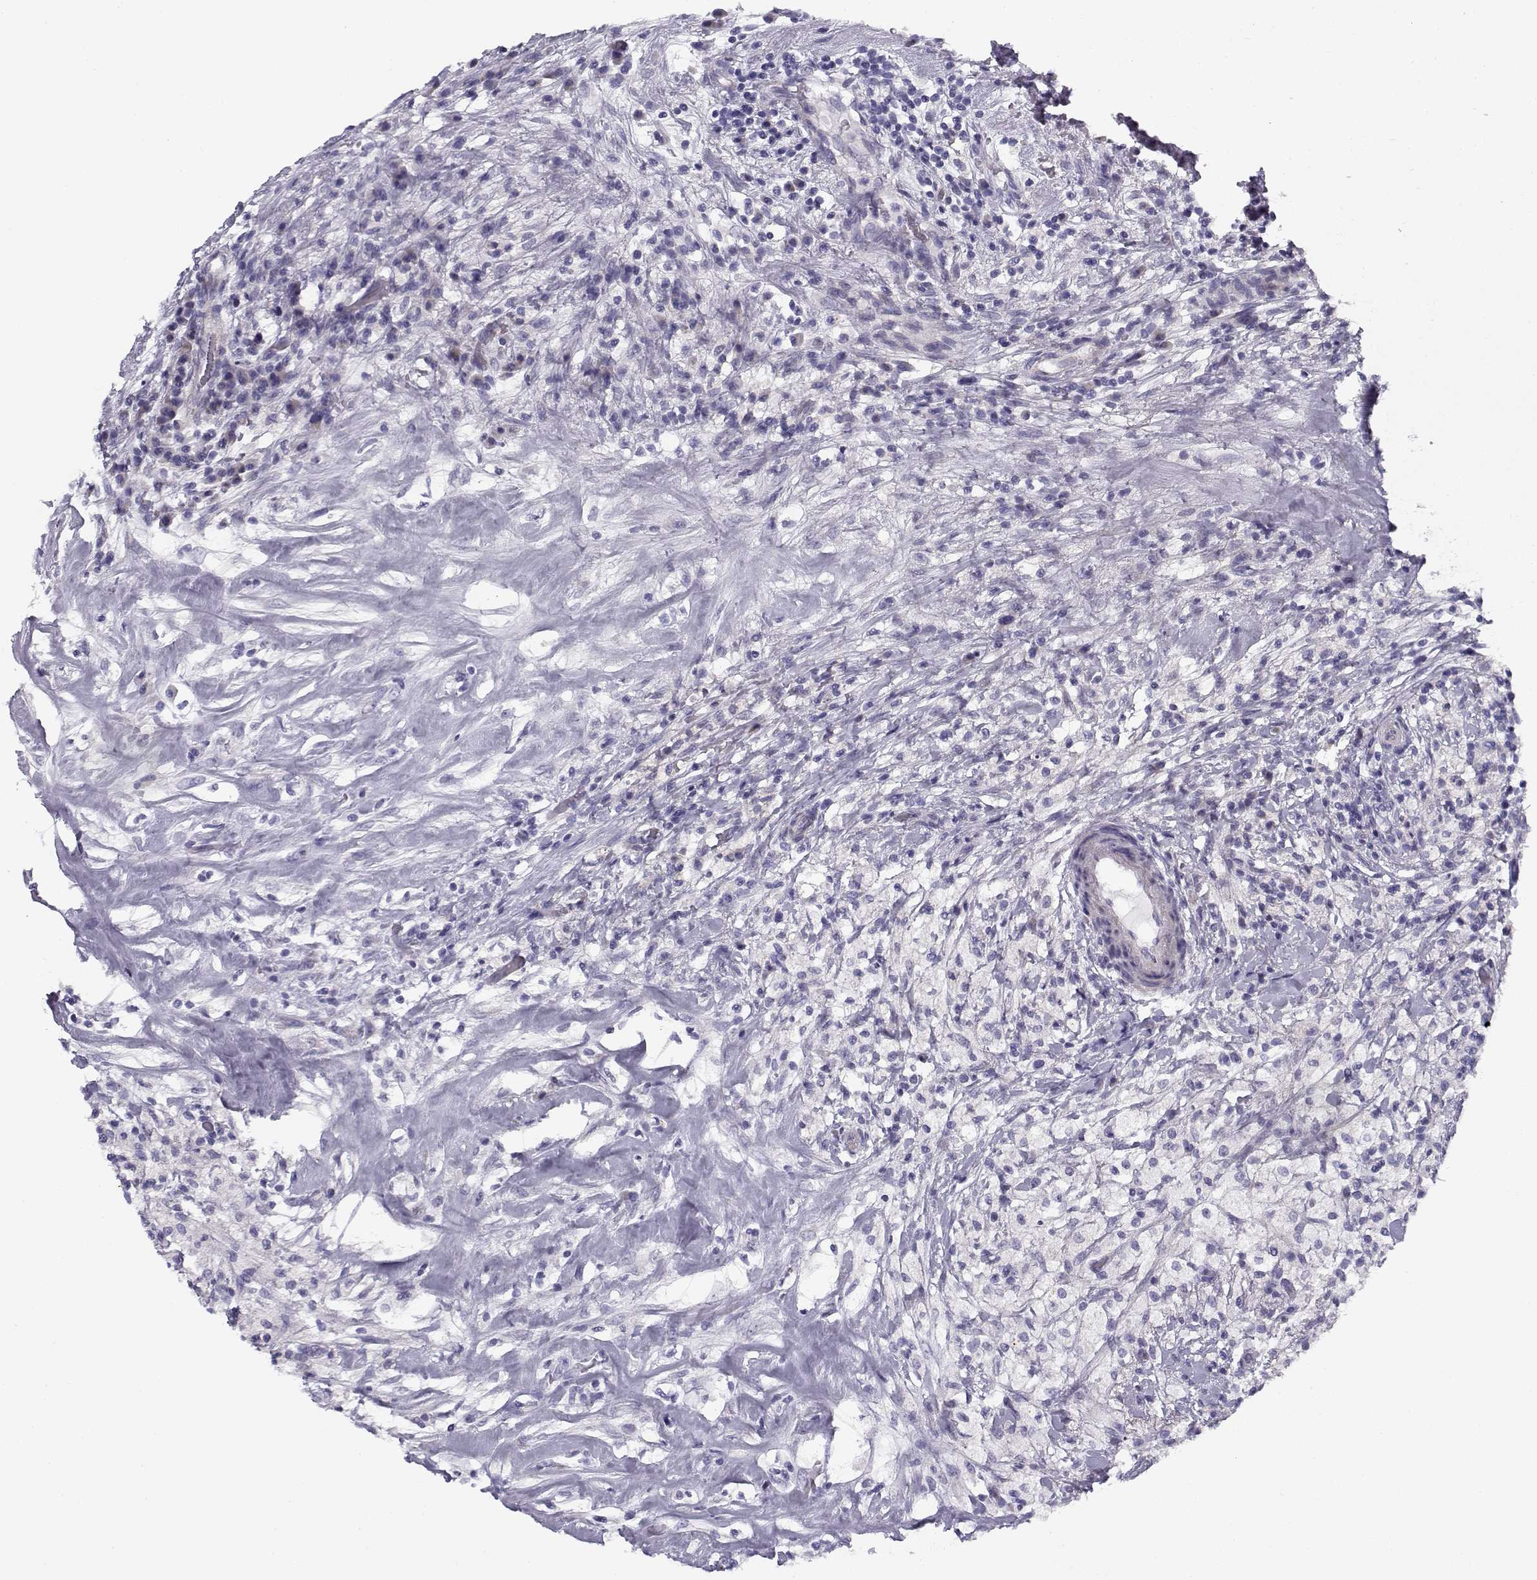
{"staining": {"intensity": "negative", "quantity": "none", "location": "none"}, "tissue": "testis cancer", "cell_type": "Tumor cells", "image_type": "cancer", "snomed": [{"axis": "morphology", "description": "Necrosis, NOS"}, {"axis": "morphology", "description": "Carcinoma, Embryonal, NOS"}, {"axis": "topography", "description": "Testis"}], "caption": "DAB immunohistochemical staining of testis cancer reveals no significant expression in tumor cells.", "gene": "CREB3L3", "patient": {"sex": "male", "age": 19}}